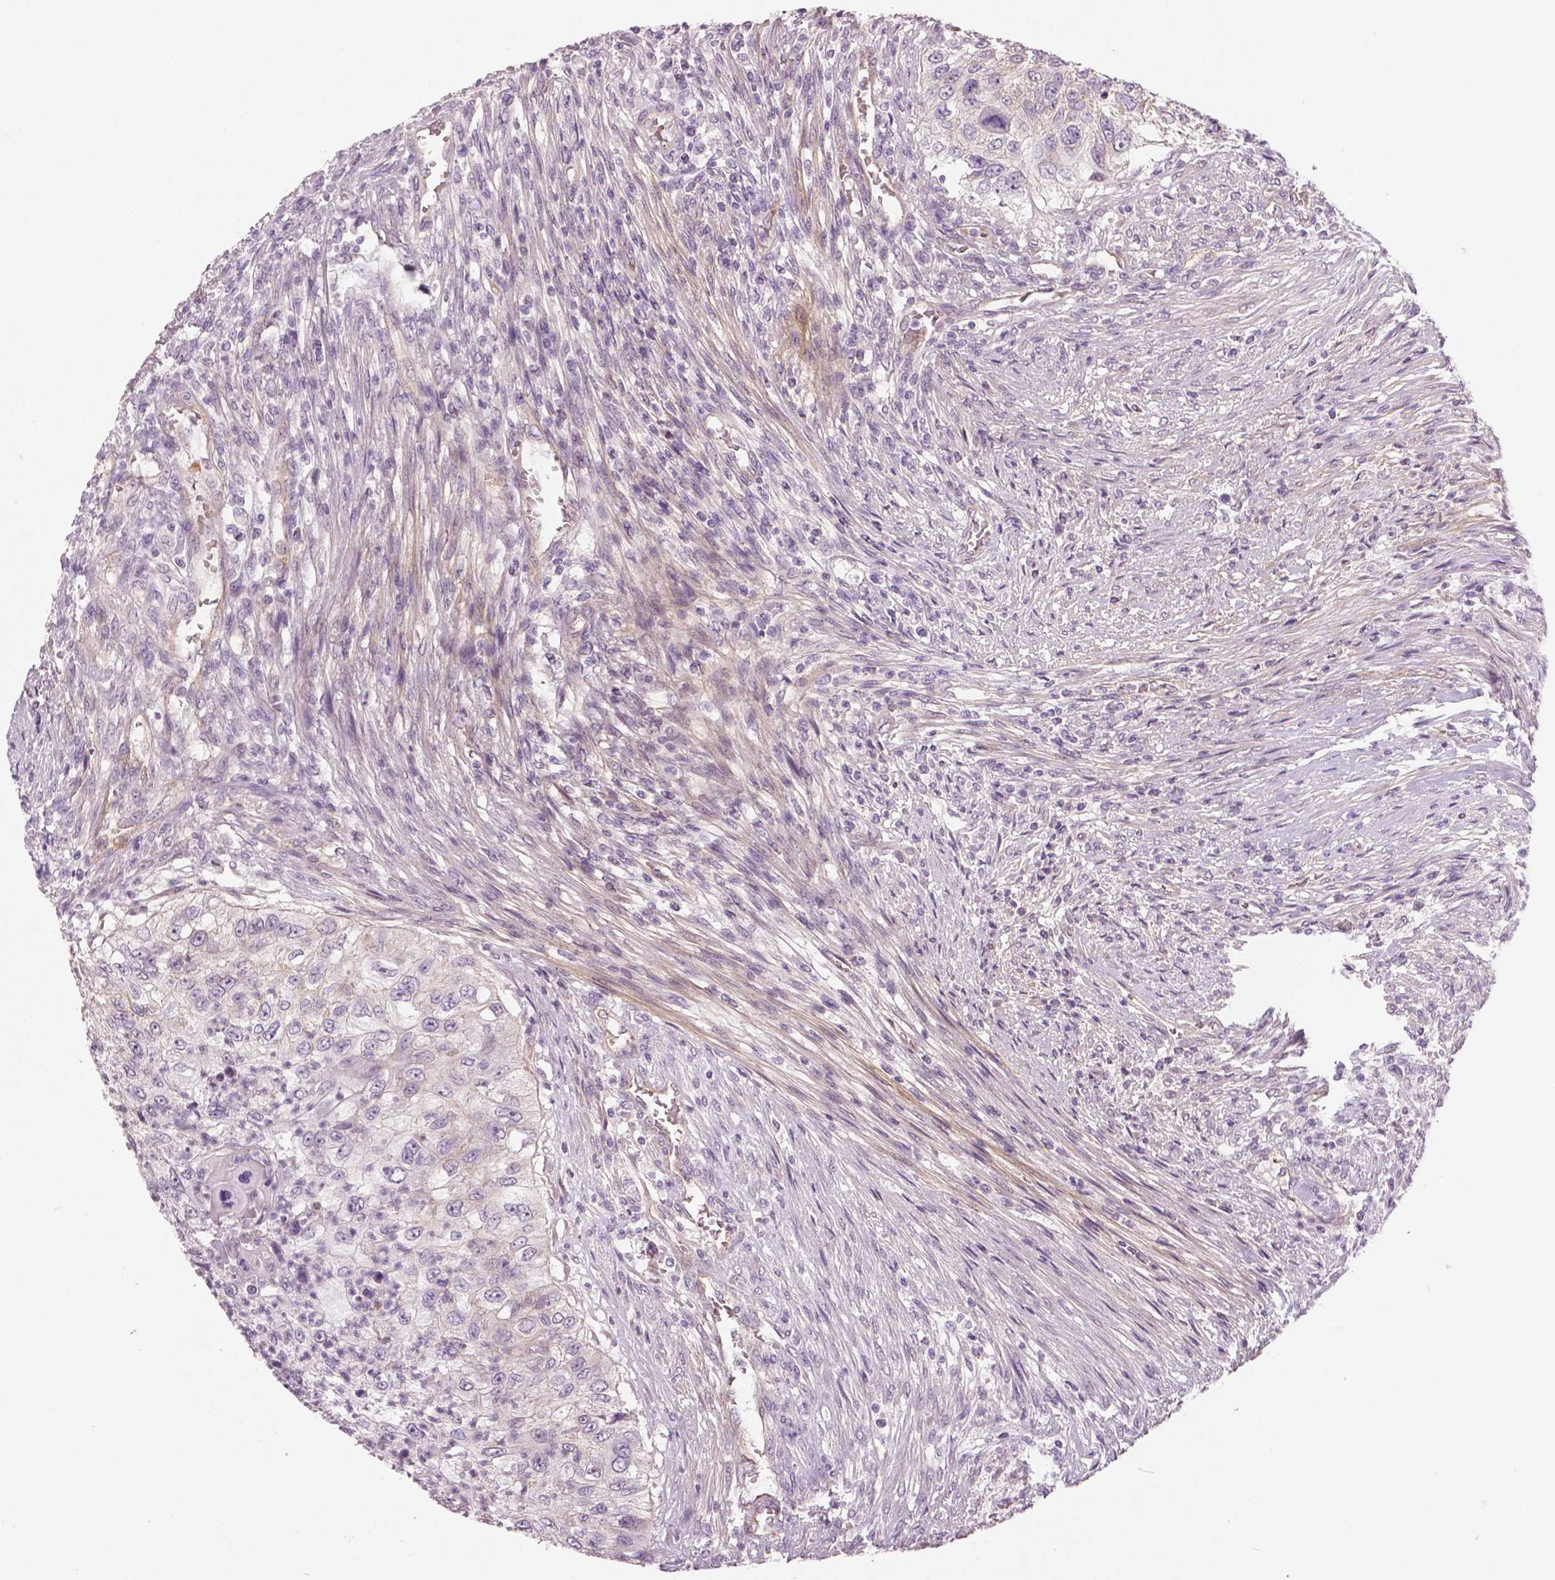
{"staining": {"intensity": "negative", "quantity": "none", "location": "none"}, "tissue": "urothelial cancer", "cell_type": "Tumor cells", "image_type": "cancer", "snomed": [{"axis": "morphology", "description": "Urothelial carcinoma, High grade"}, {"axis": "topography", "description": "Urinary bladder"}], "caption": "The image reveals no significant staining in tumor cells of urothelial carcinoma (high-grade).", "gene": "FLT1", "patient": {"sex": "female", "age": 60}}